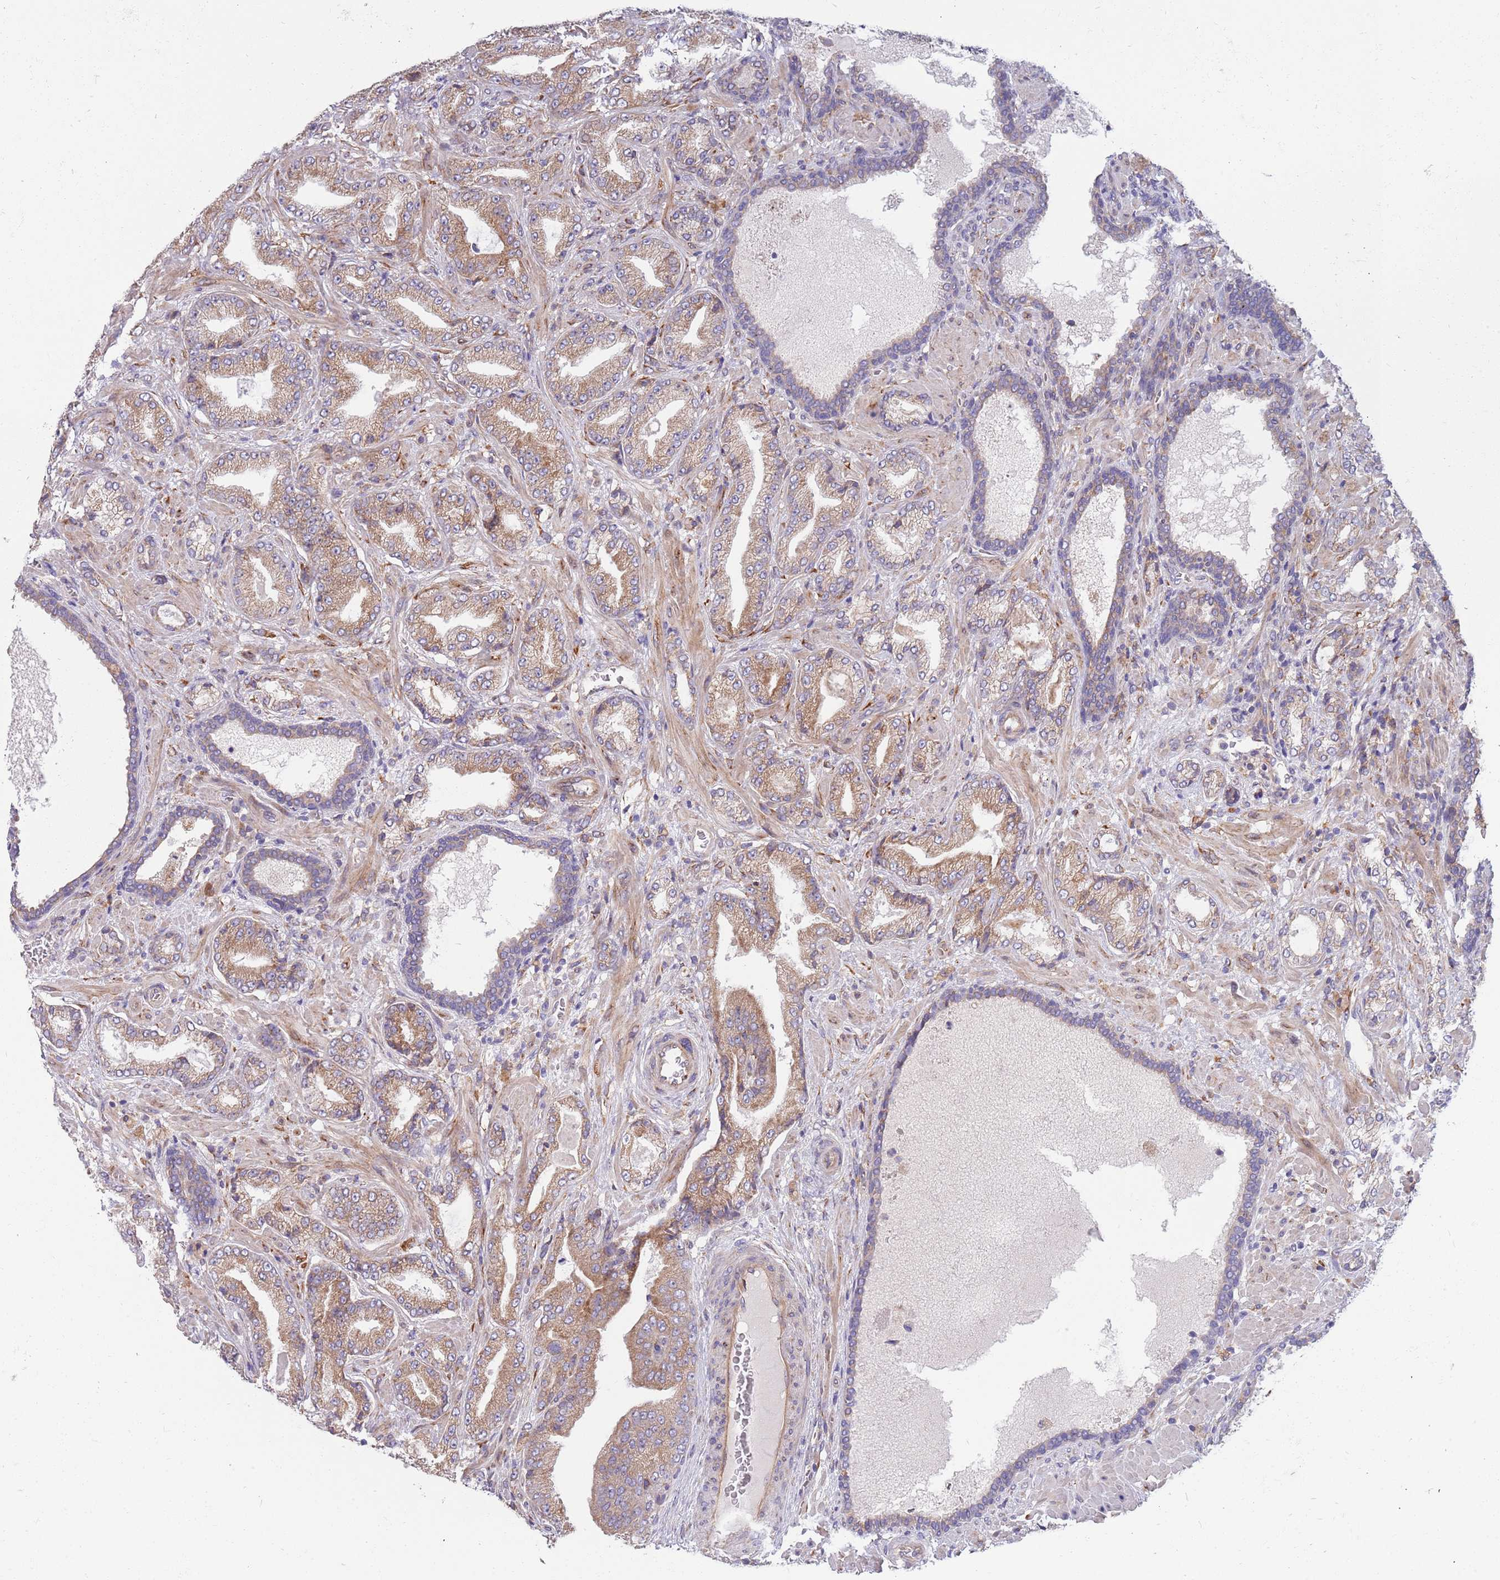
{"staining": {"intensity": "moderate", "quantity": ">75%", "location": "cytoplasmic/membranous"}, "tissue": "prostate cancer", "cell_type": "Tumor cells", "image_type": "cancer", "snomed": [{"axis": "morphology", "description": "Adenocarcinoma, High grade"}, {"axis": "topography", "description": "Prostate"}], "caption": "Immunohistochemical staining of prostate cancer (high-grade adenocarcinoma) reveals moderate cytoplasmic/membranous protein positivity in approximately >75% of tumor cells. The protein is stained brown, and the nuclei are stained in blue (DAB IHC with brightfield microscopy, high magnification).", "gene": "ARMCX6", "patient": {"sex": "male", "age": 68}}